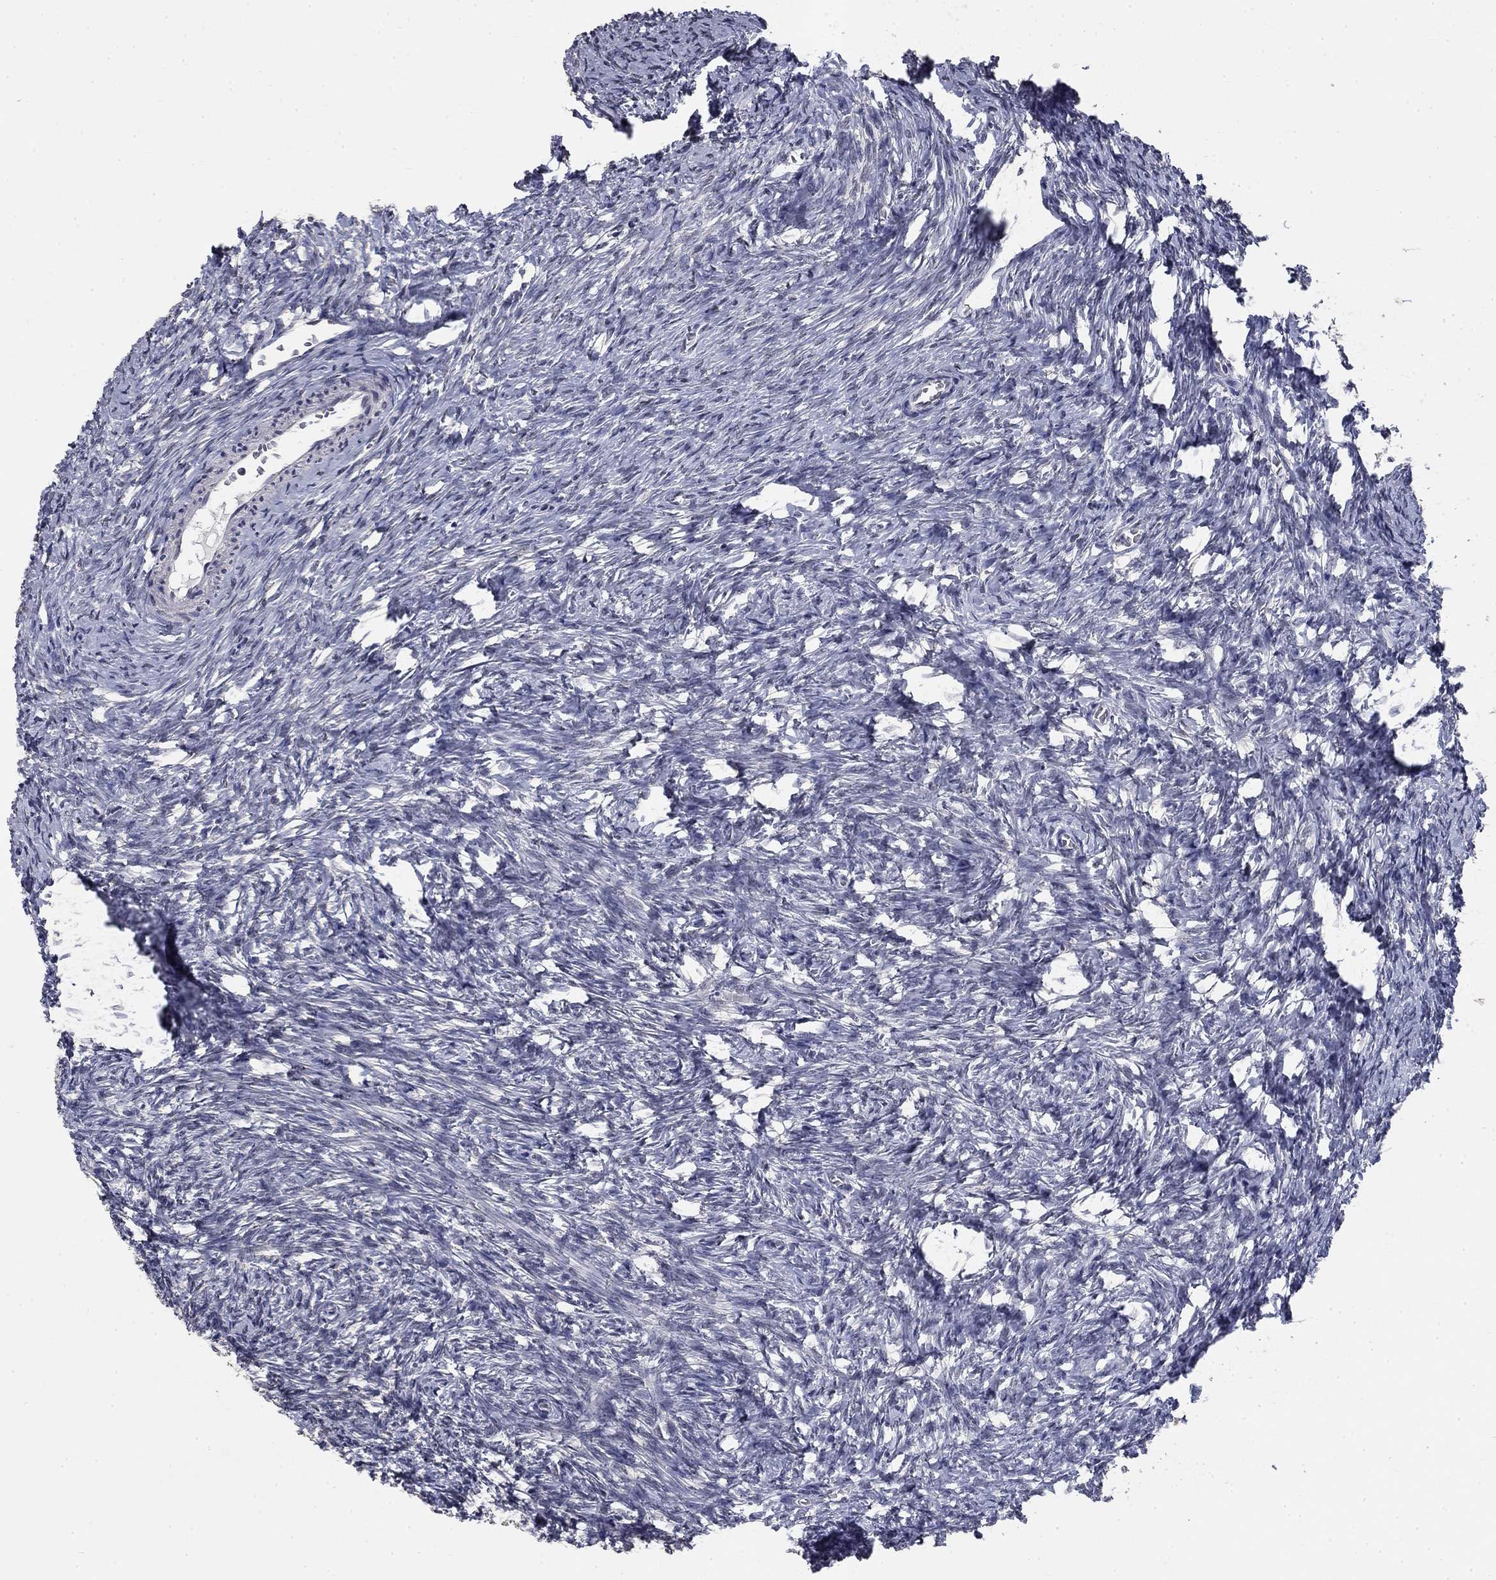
{"staining": {"intensity": "negative", "quantity": "none", "location": "none"}, "tissue": "ovary", "cell_type": "Follicle cells", "image_type": "normal", "snomed": [{"axis": "morphology", "description": "Normal tissue, NOS"}, {"axis": "topography", "description": "Ovary"}], "caption": "Immunohistochemistry of unremarkable ovary displays no expression in follicle cells.", "gene": "SPATA33", "patient": {"sex": "female", "age": 39}}